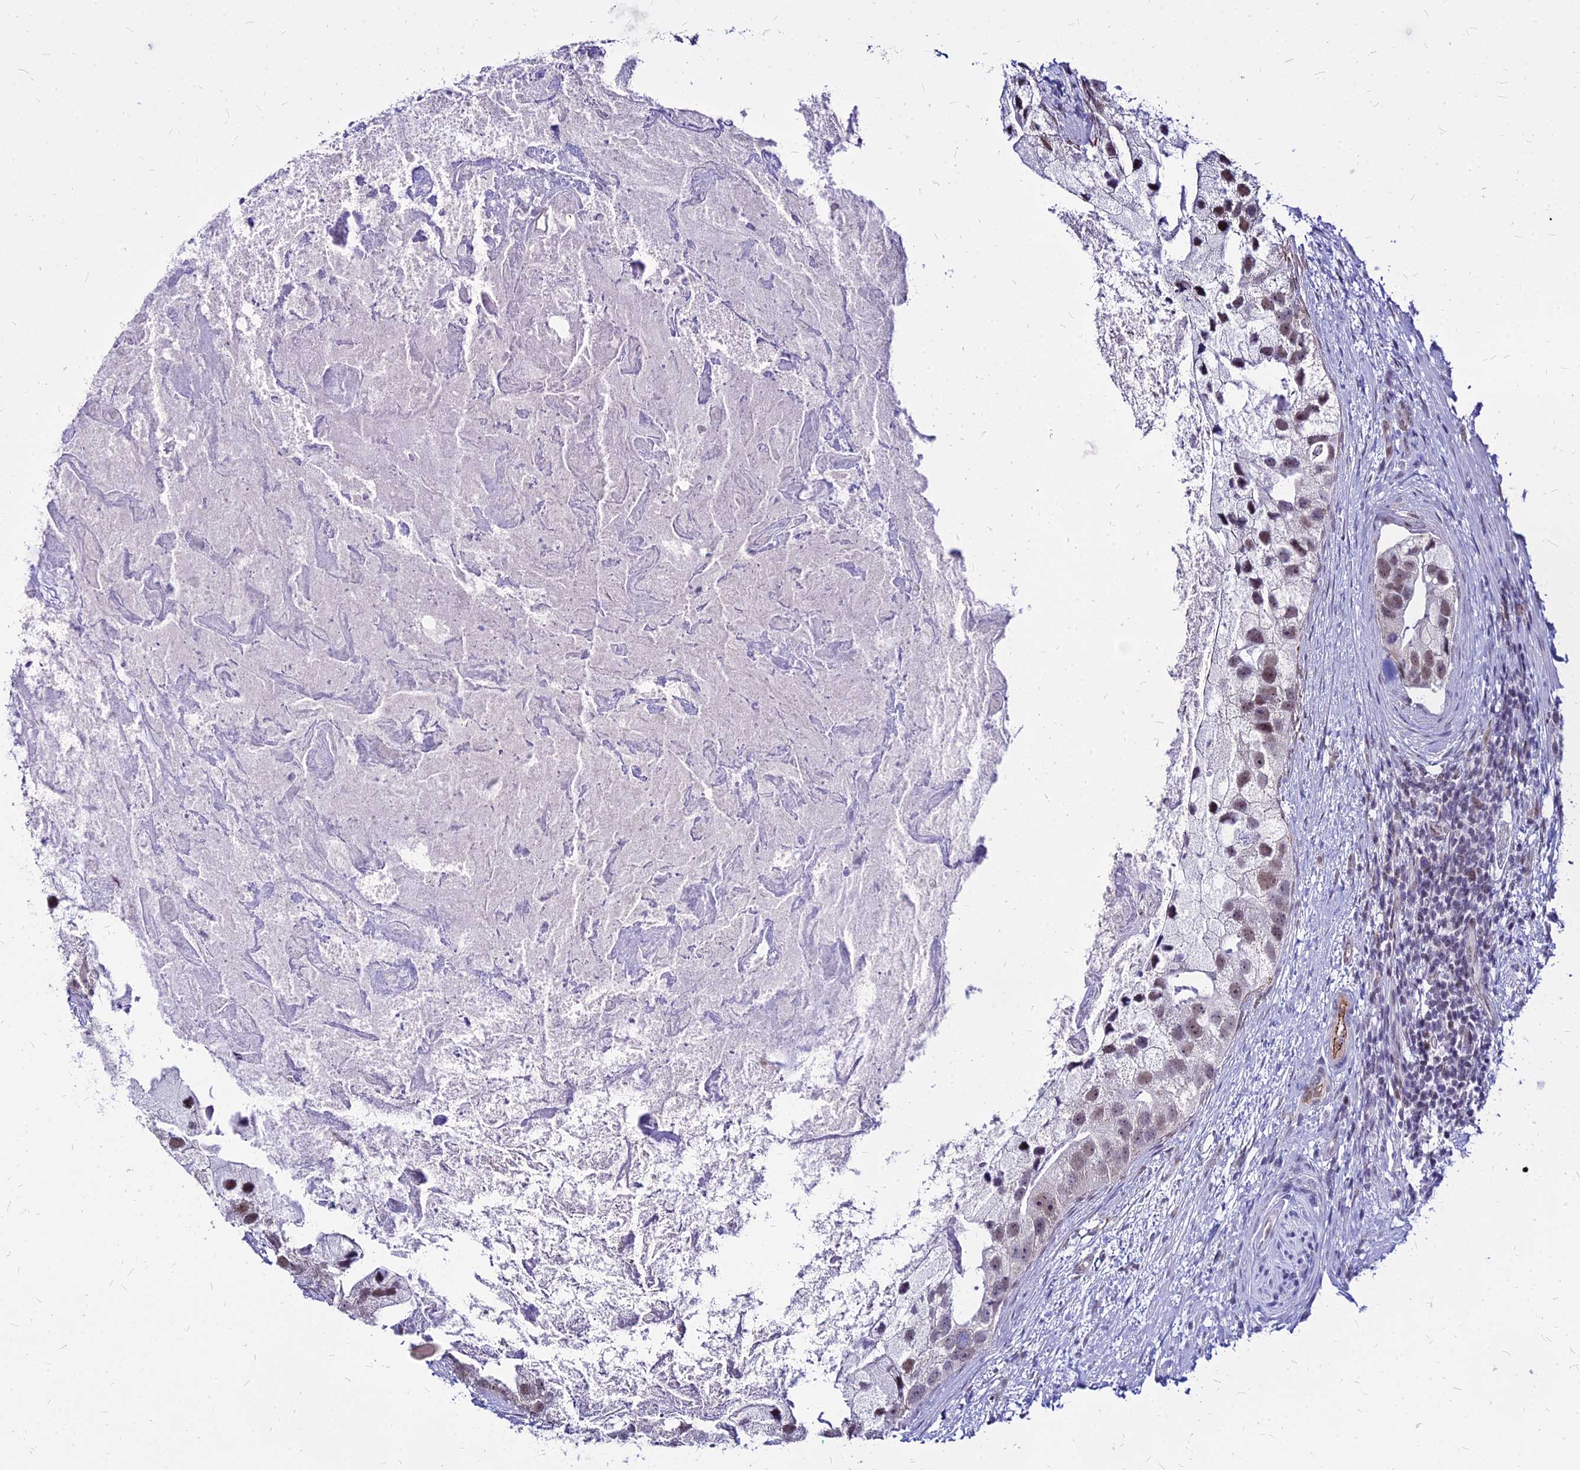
{"staining": {"intensity": "moderate", "quantity": "<25%", "location": "nuclear"}, "tissue": "prostate cancer", "cell_type": "Tumor cells", "image_type": "cancer", "snomed": [{"axis": "morphology", "description": "Adenocarcinoma, High grade"}, {"axis": "topography", "description": "Prostate"}], "caption": "Moderate nuclear expression for a protein is appreciated in approximately <25% of tumor cells of prostate cancer using immunohistochemistry.", "gene": "FDX2", "patient": {"sex": "male", "age": 62}}